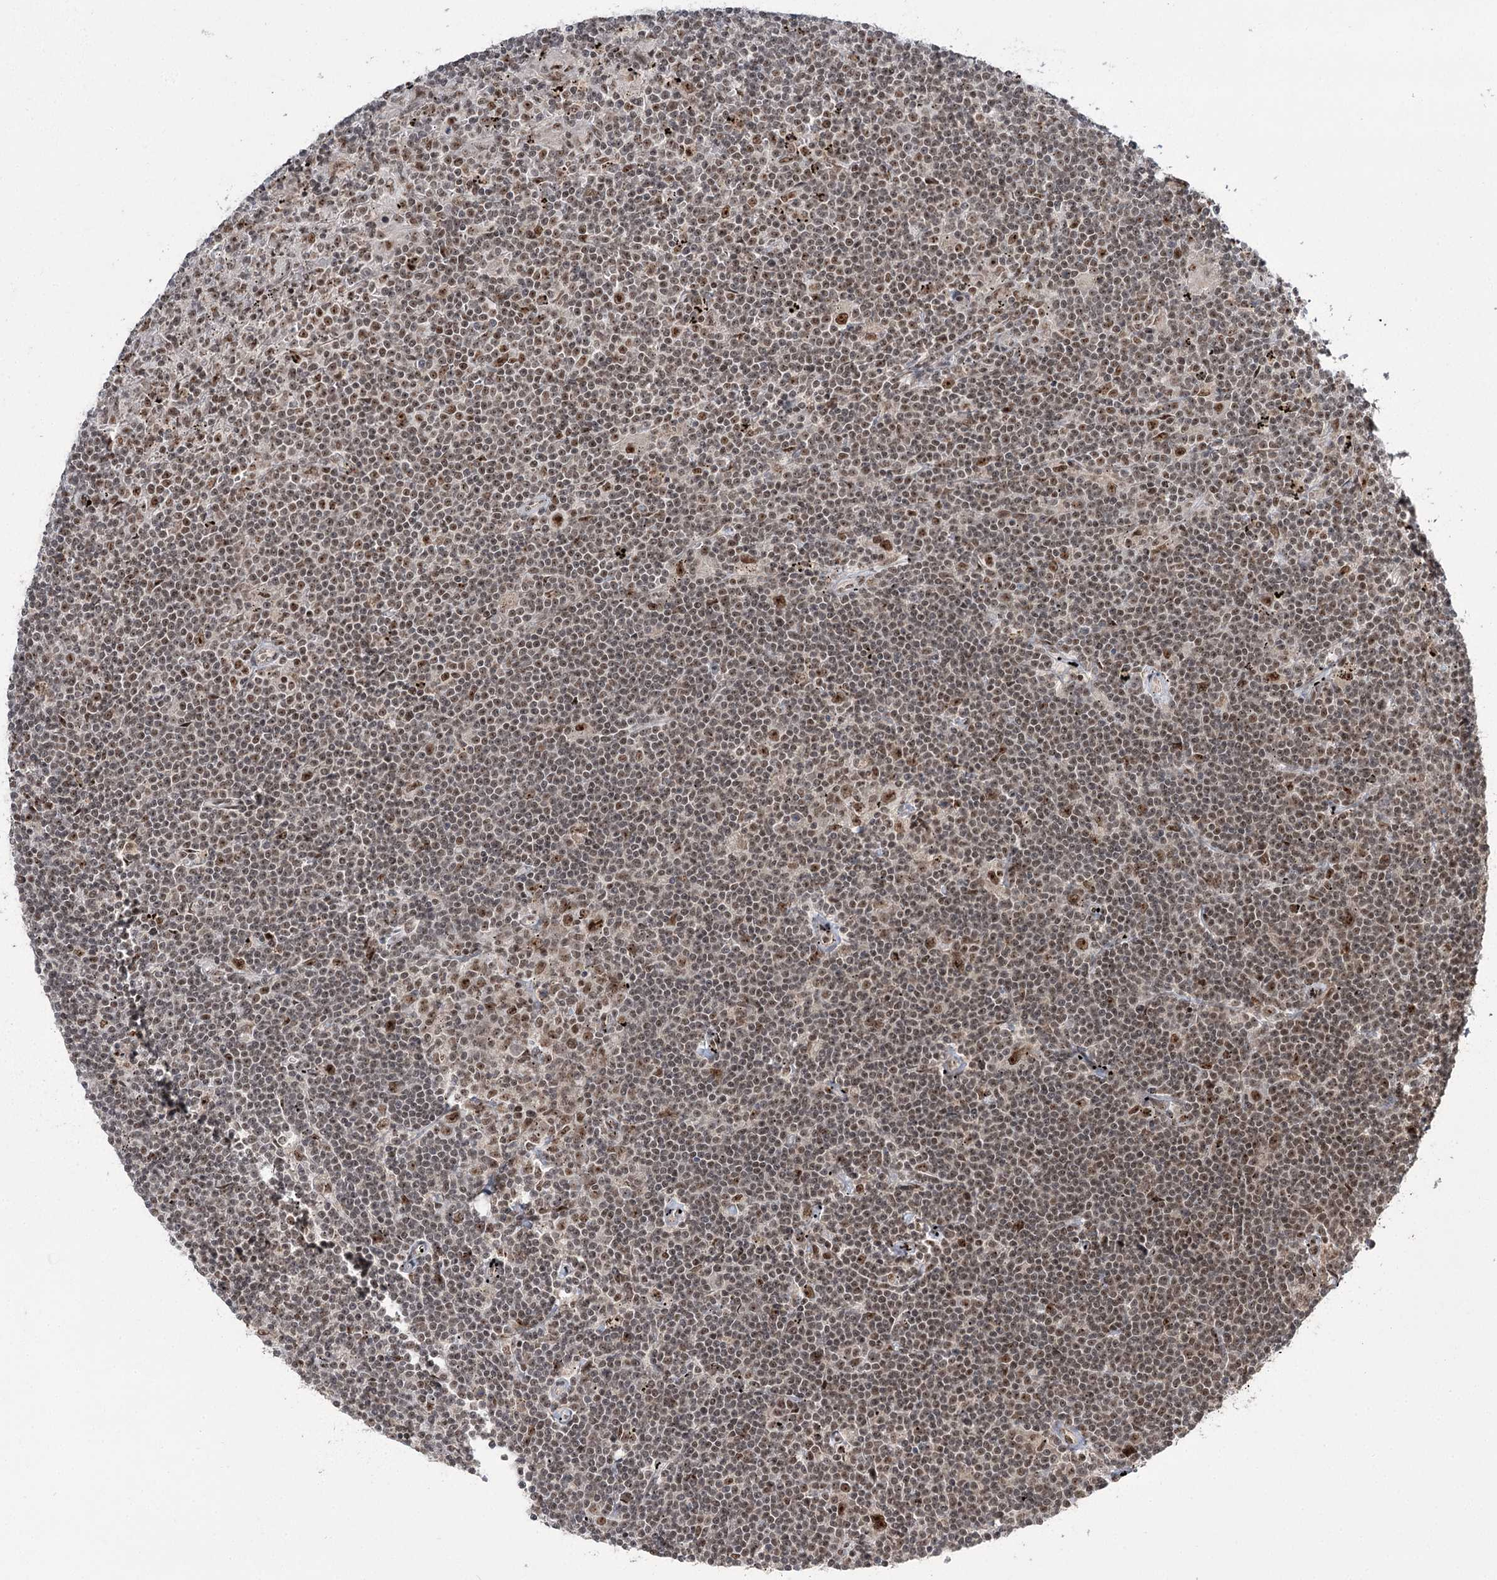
{"staining": {"intensity": "moderate", "quantity": "25%-75%", "location": "nuclear"}, "tissue": "lymphoma", "cell_type": "Tumor cells", "image_type": "cancer", "snomed": [{"axis": "morphology", "description": "Malignant lymphoma, non-Hodgkin's type, Low grade"}, {"axis": "topography", "description": "Spleen"}], "caption": "Protein staining of low-grade malignant lymphoma, non-Hodgkin's type tissue reveals moderate nuclear expression in approximately 25%-75% of tumor cells. Immunohistochemistry (ihc) stains the protein of interest in brown and the nuclei are stained blue.", "gene": "ERCC3", "patient": {"sex": "male", "age": 76}}